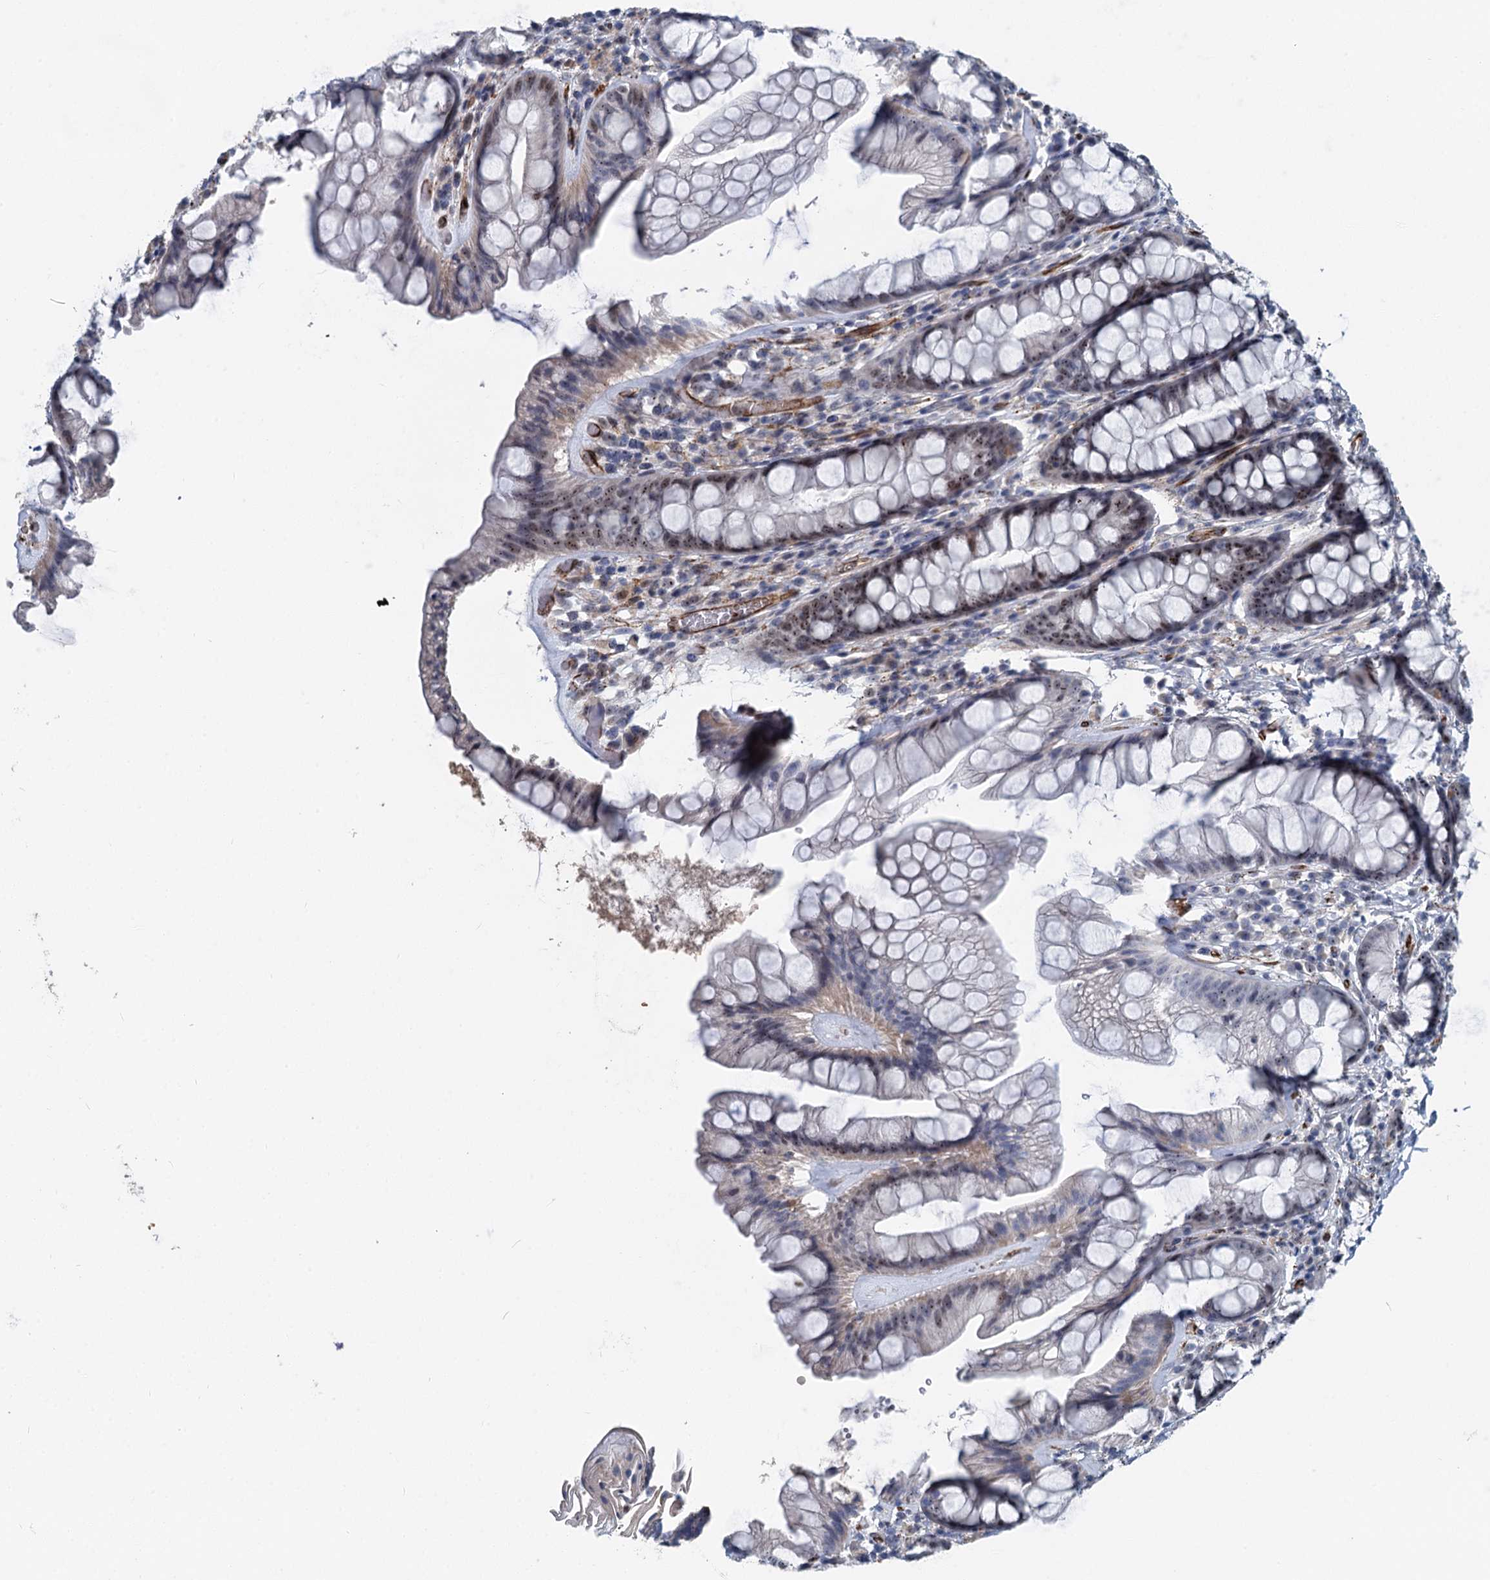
{"staining": {"intensity": "moderate", "quantity": "25%-75%", "location": "nuclear"}, "tissue": "rectum", "cell_type": "Glandular cells", "image_type": "normal", "snomed": [{"axis": "morphology", "description": "Normal tissue, NOS"}, {"axis": "topography", "description": "Rectum"}], "caption": "Protein analysis of unremarkable rectum reveals moderate nuclear expression in approximately 25%-75% of glandular cells.", "gene": "ASXL3", "patient": {"sex": "male", "age": 74}}